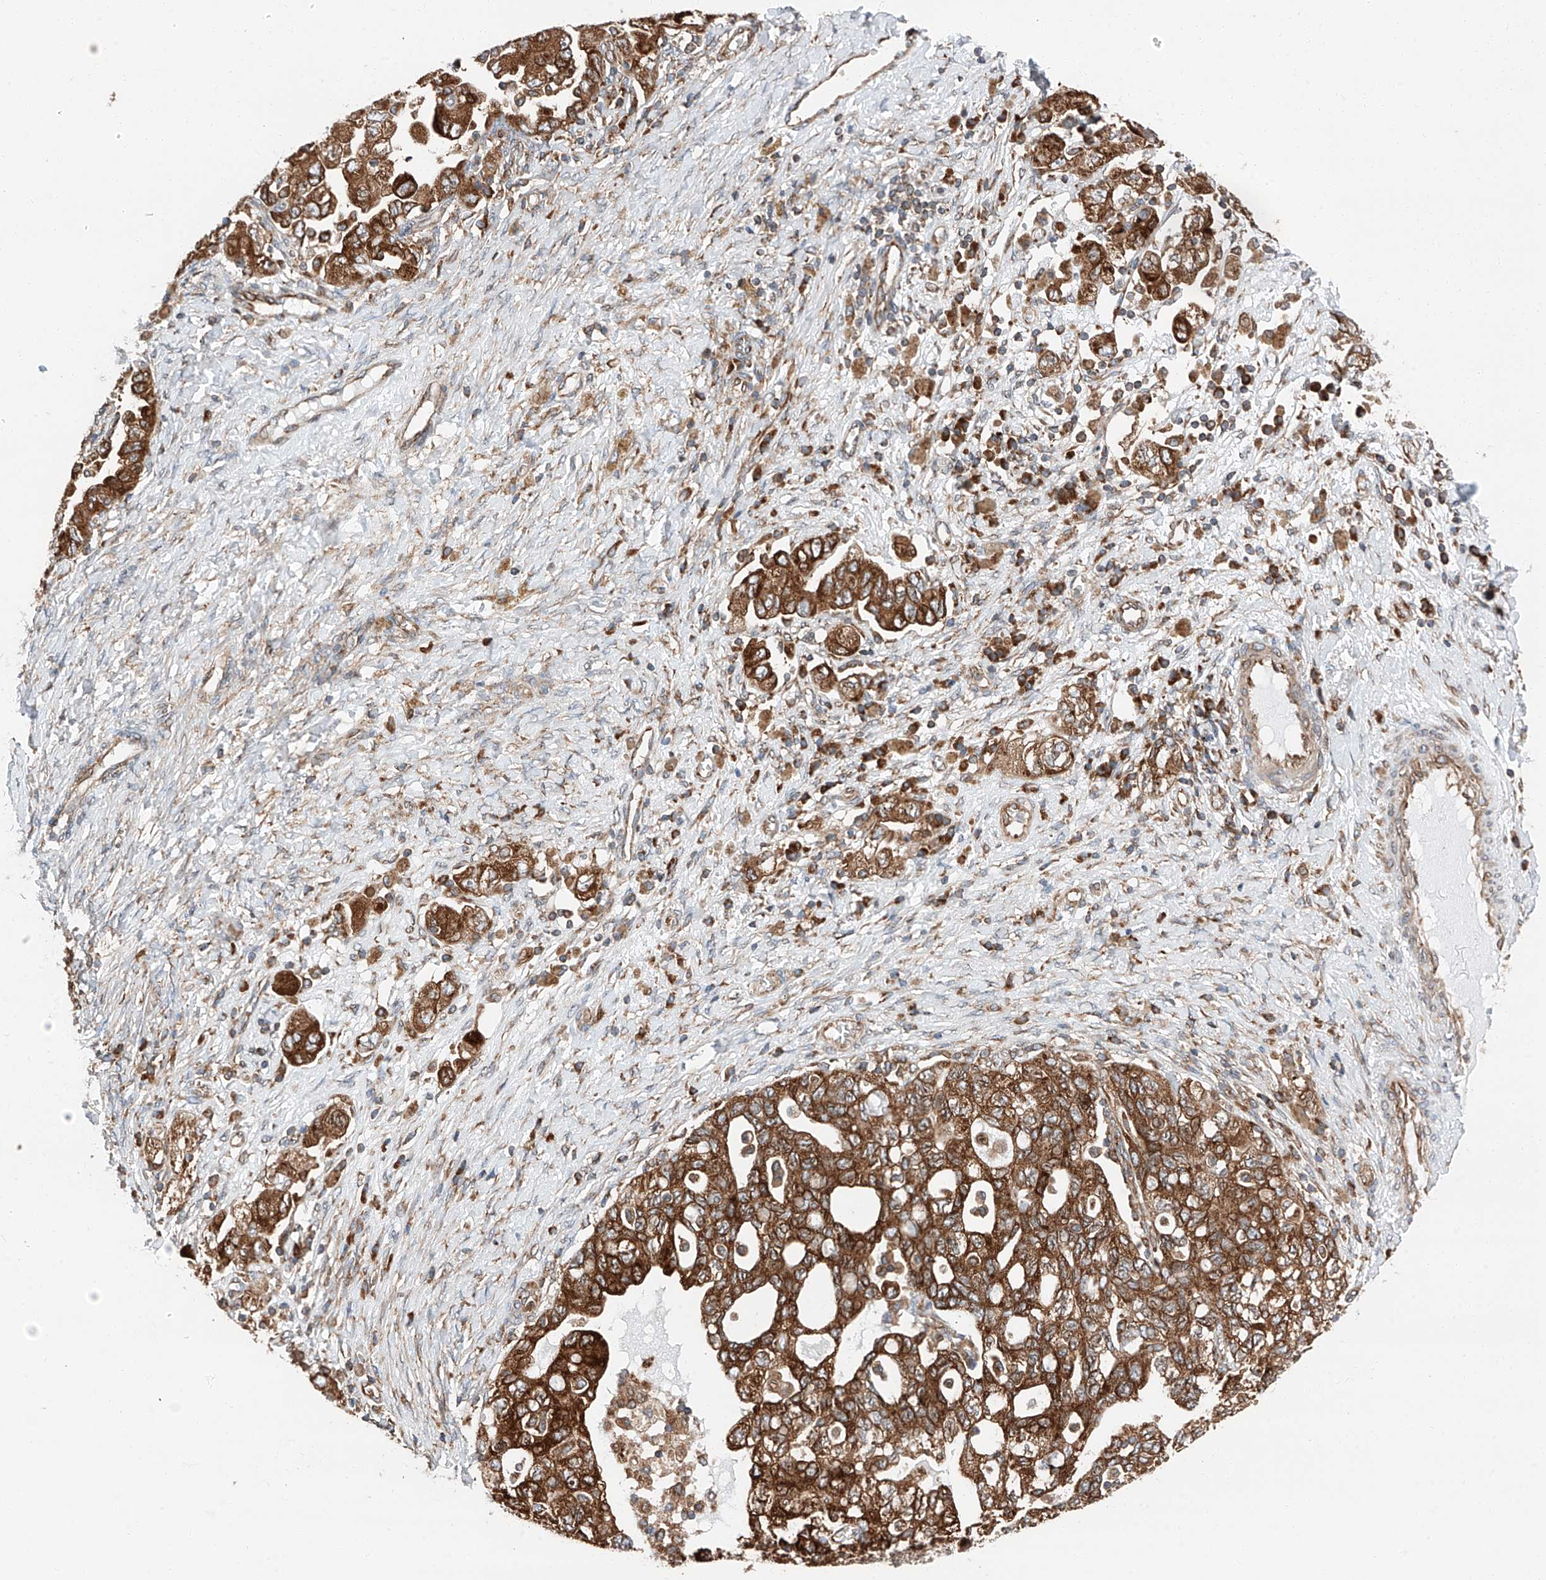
{"staining": {"intensity": "strong", "quantity": ">75%", "location": "cytoplasmic/membranous"}, "tissue": "ovarian cancer", "cell_type": "Tumor cells", "image_type": "cancer", "snomed": [{"axis": "morphology", "description": "Carcinoma, NOS"}, {"axis": "morphology", "description": "Cystadenocarcinoma, serous, NOS"}, {"axis": "topography", "description": "Ovary"}], "caption": "The photomicrograph demonstrates immunohistochemical staining of ovarian cancer. There is strong cytoplasmic/membranous positivity is identified in approximately >75% of tumor cells.", "gene": "ZC3H15", "patient": {"sex": "female", "age": 69}}